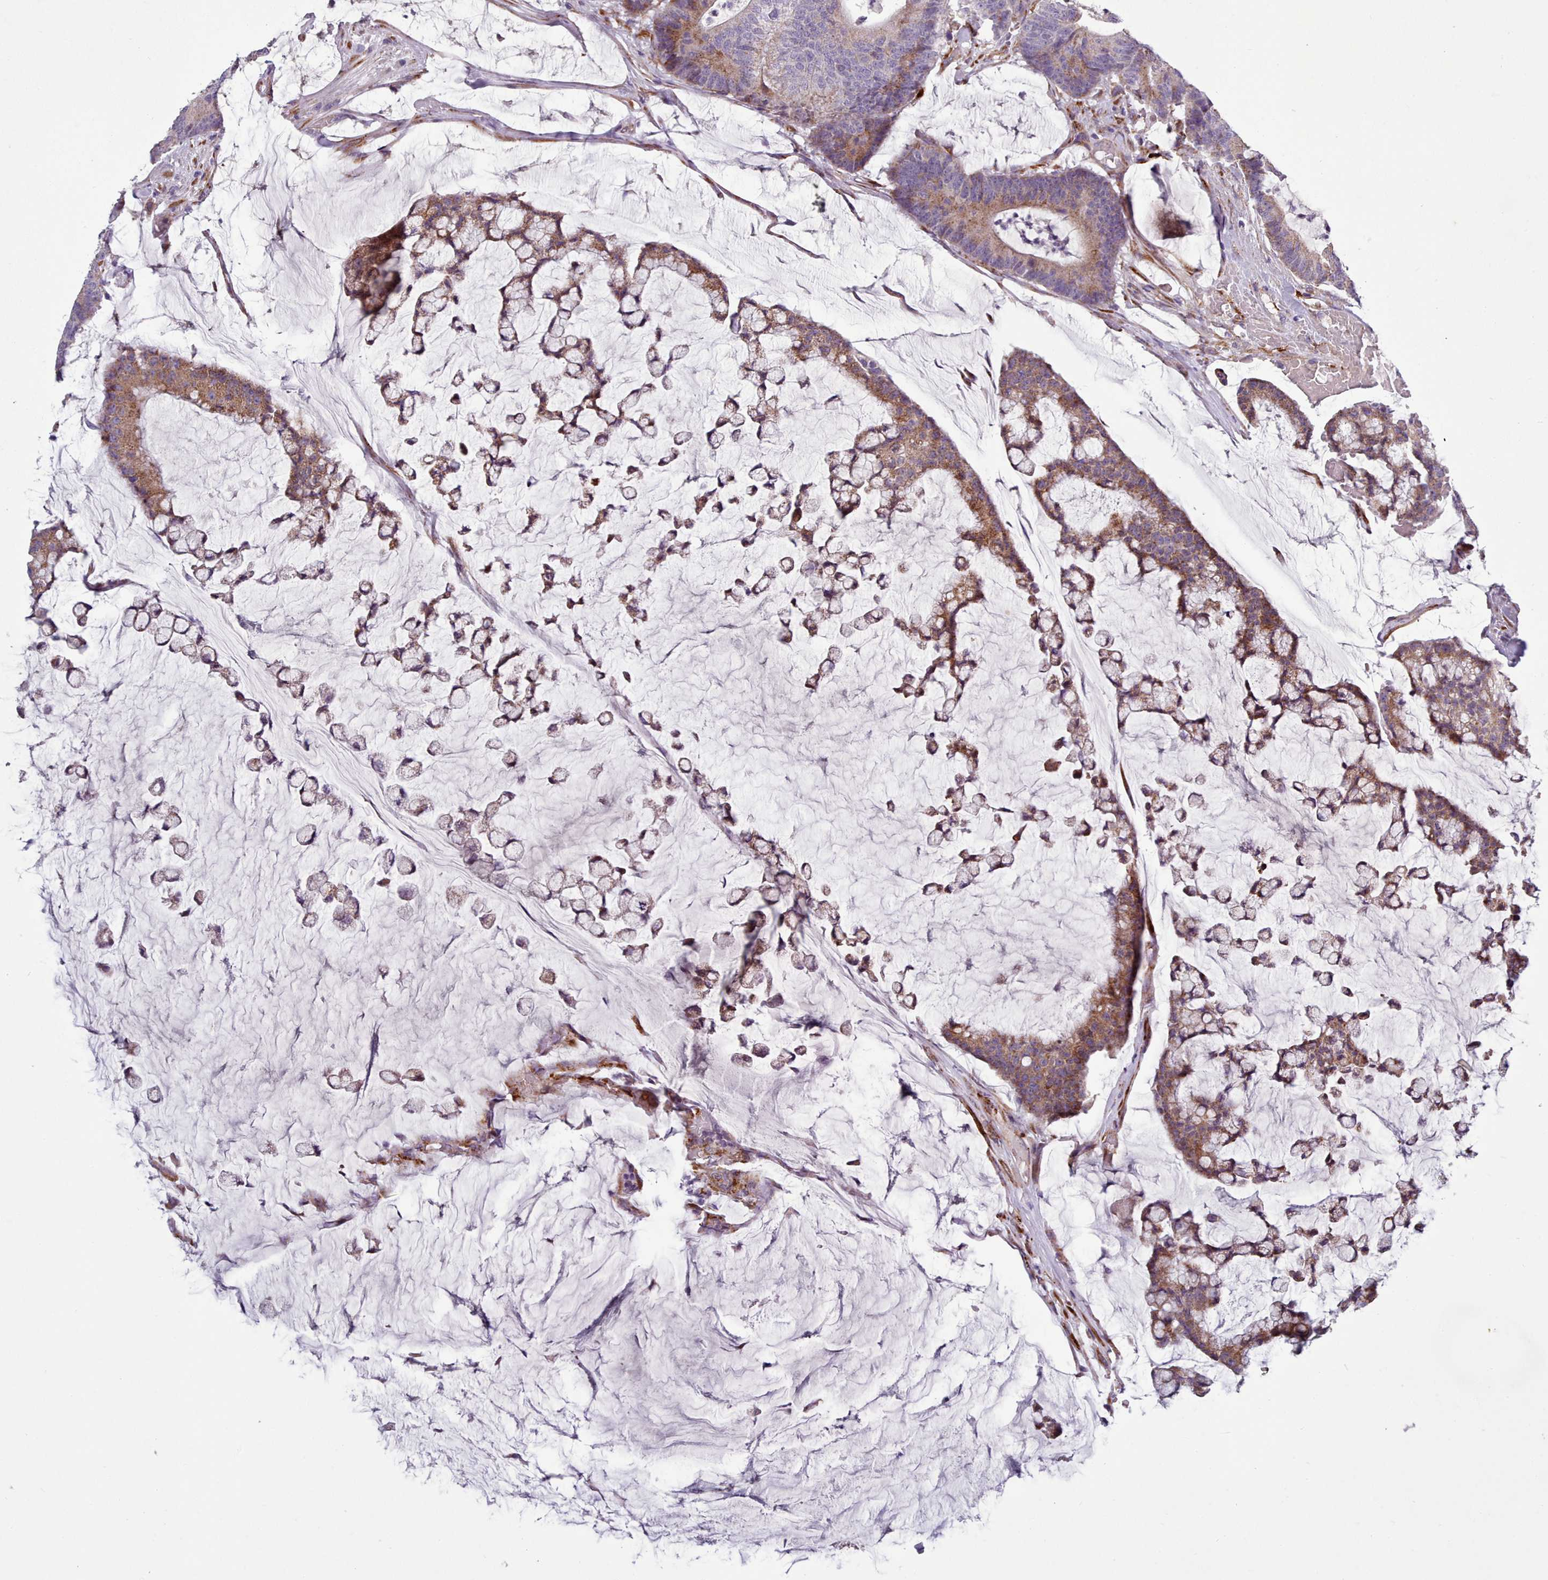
{"staining": {"intensity": "moderate", "quantity": "25%-75%", "location": "cytoplasmic/membranous"}, "tissue": "colorectal cancer", "cell_type": "Tumor cells", "image_type": "cancer", "snomed": [{"axis": "morphology", "description": "Adenocarcinoma, NOS"}, {"axis": "topography", "description": "Colon"}], "caption": "Colorectal cancer (adenocarcinoma) stained with IHC reveals moderate cytoplasmic/membranous positivity in about 25%-75% of tumor cells.", "gene": "FKBP10", "patient": {"sex": "female", "age": 84}}